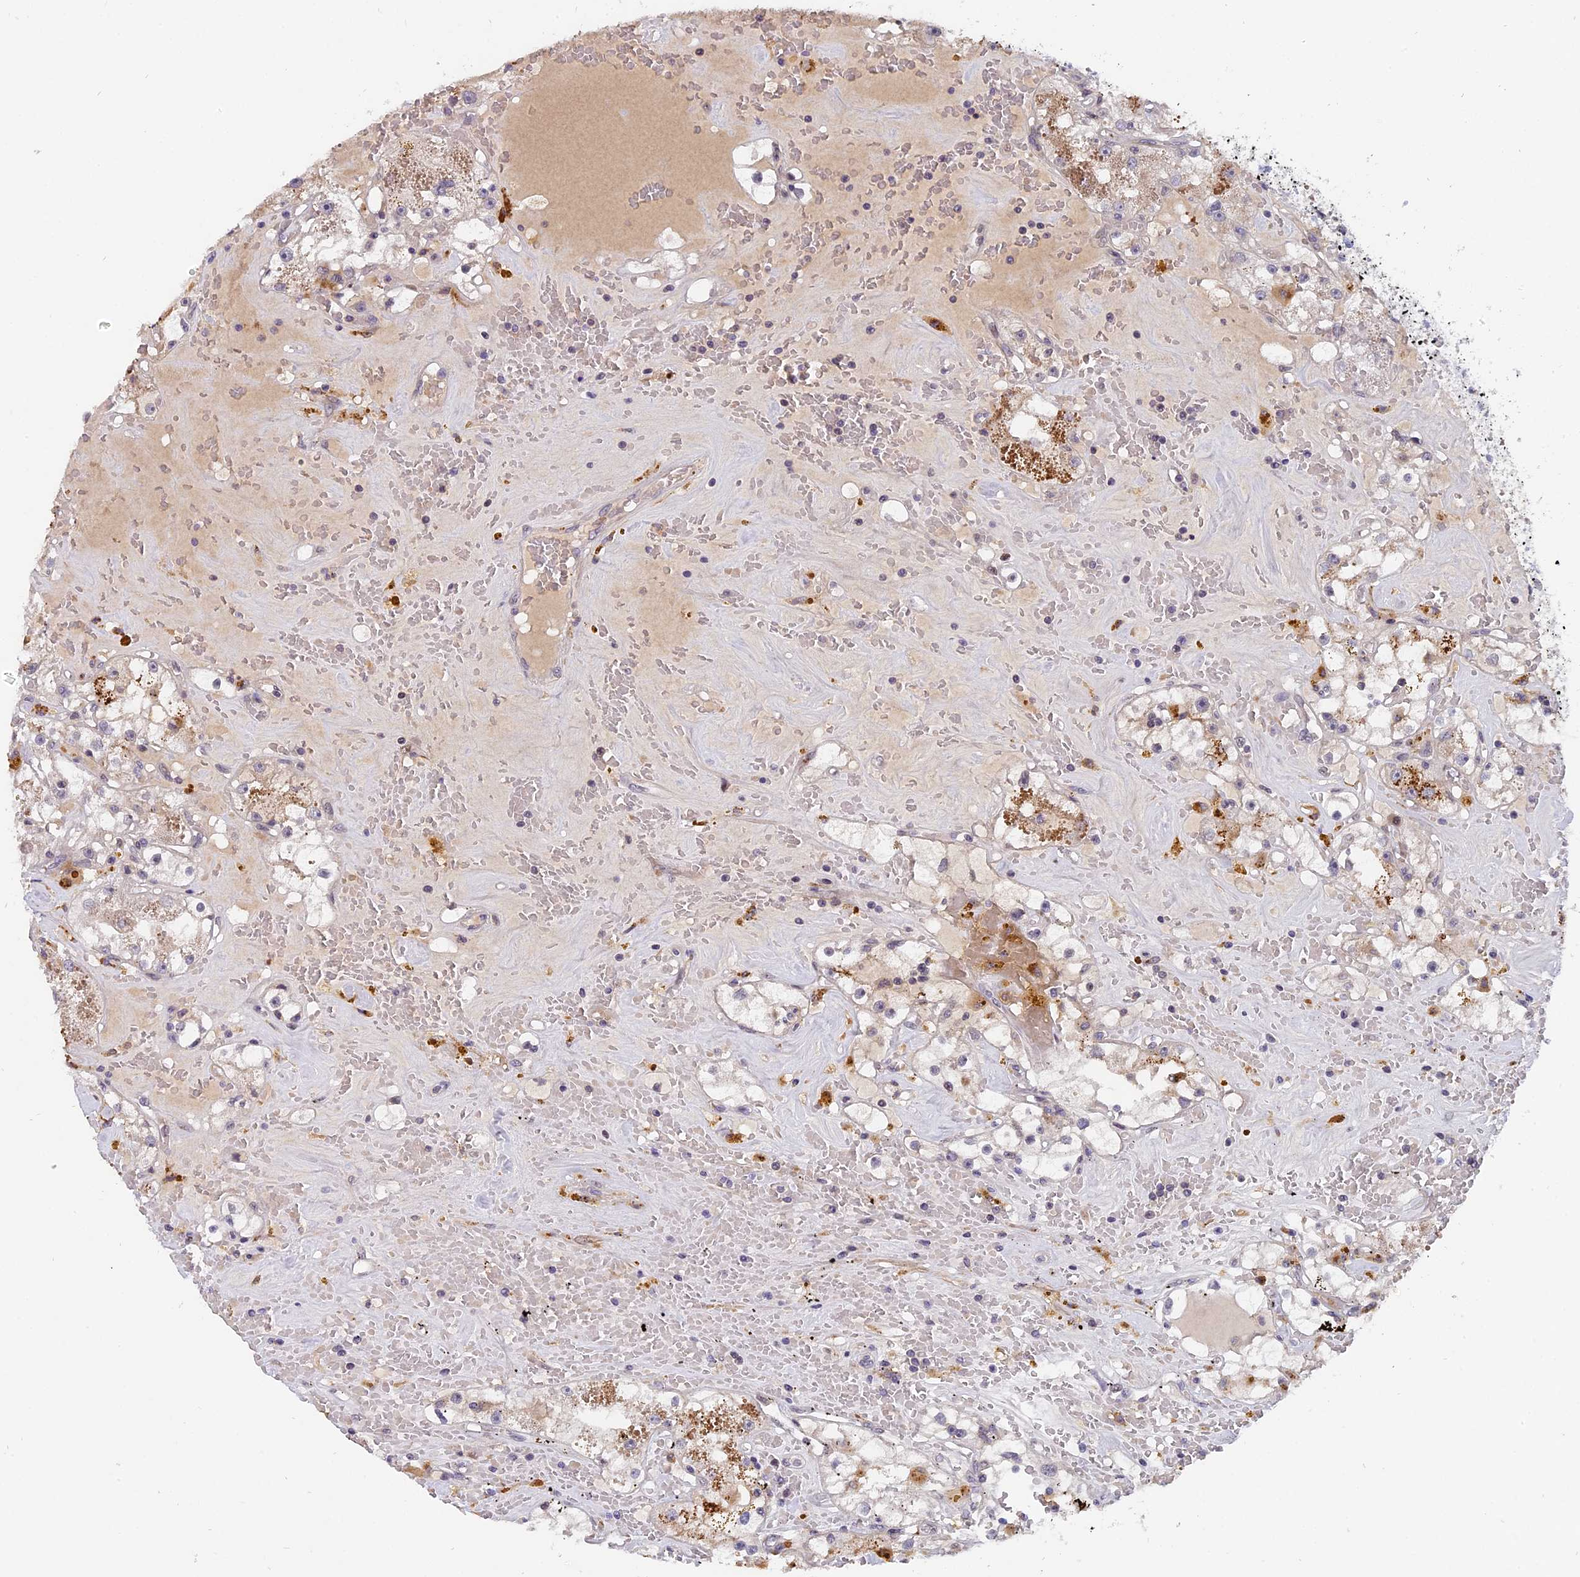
{"staining": {"intensity": "moderate", "quantity": "<25%", "location": "cytoplasmic/membranous"}, "tissue": "renal cancer", "cell_type": "Tumor cells", "image_type": "cancer", "snomed": [{"axis": "morphology", "description": "Adenocarcinoma, NOS"}, {"axis": "topography", "description": "Kidney"}], "caption": "Immunohistochemistry (DAB) staining of human renal adenocarcinoma displays moderate cytoplasmic/membranous protein positivity in approximately <25% of tumor cells.", "gene": "PYGO1", "patient": {"sex": "male", "age": 56}}